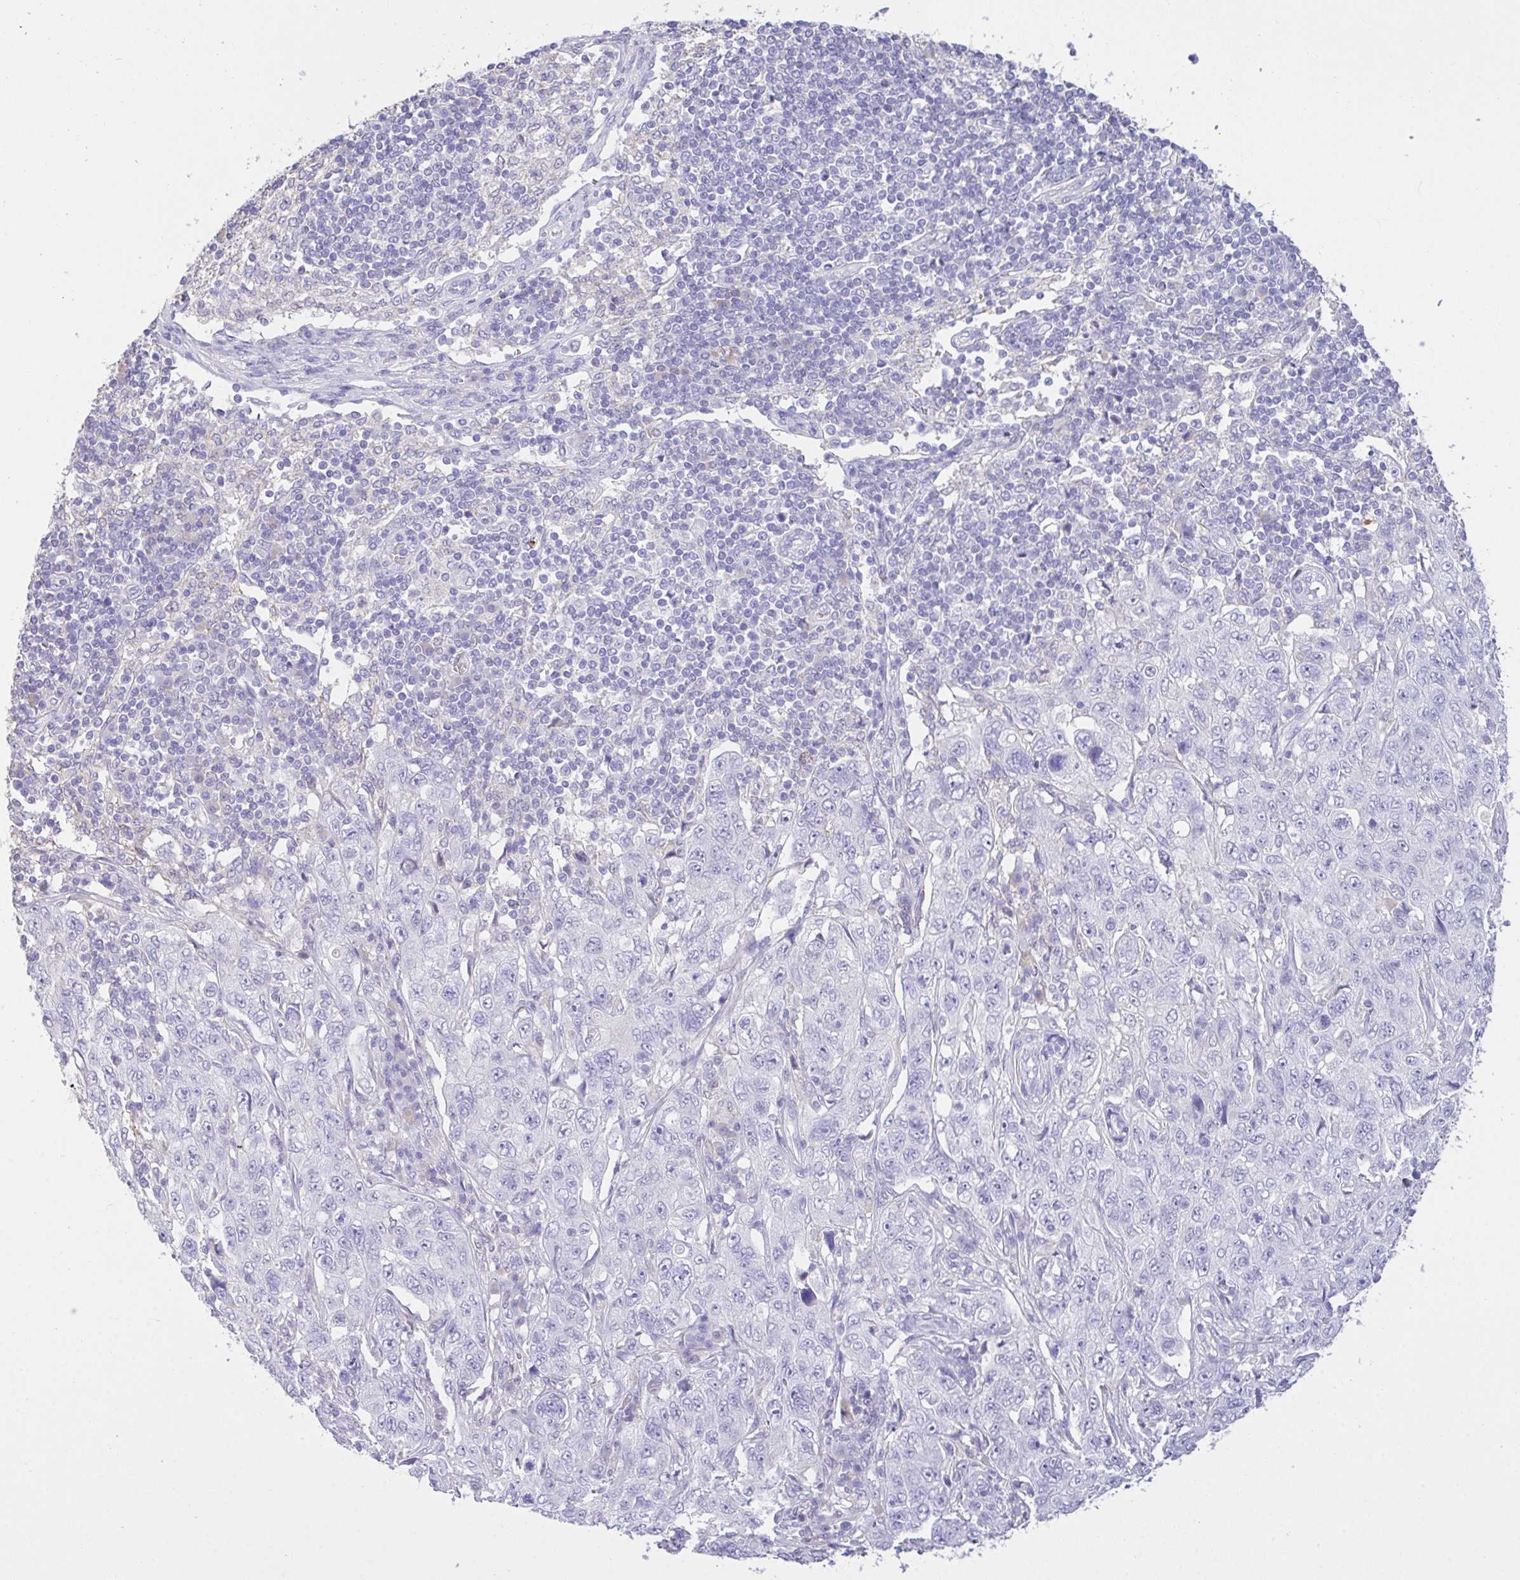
{"staining": {"intensity": "negative", "quantity": "none", "location": "none"}, "tissue": "pancreatic cancer", "cell_type": "Tumor cells", "image_type": "cancer", "snomed": [{"axis": "morphology", "description": "Adenocarcinoma, NOS"}, {"axis": "topography", "description": "Pancreas"}], "caption": "Immunohistochemistry (IHC) histopathology image of human pancreatic cancer (adenocarcinoma) stained for a protein (brown), which demonstrates no staining in tumor cells.", "gene": "CA10", "patient": {"sex": "male", "age": 68}}